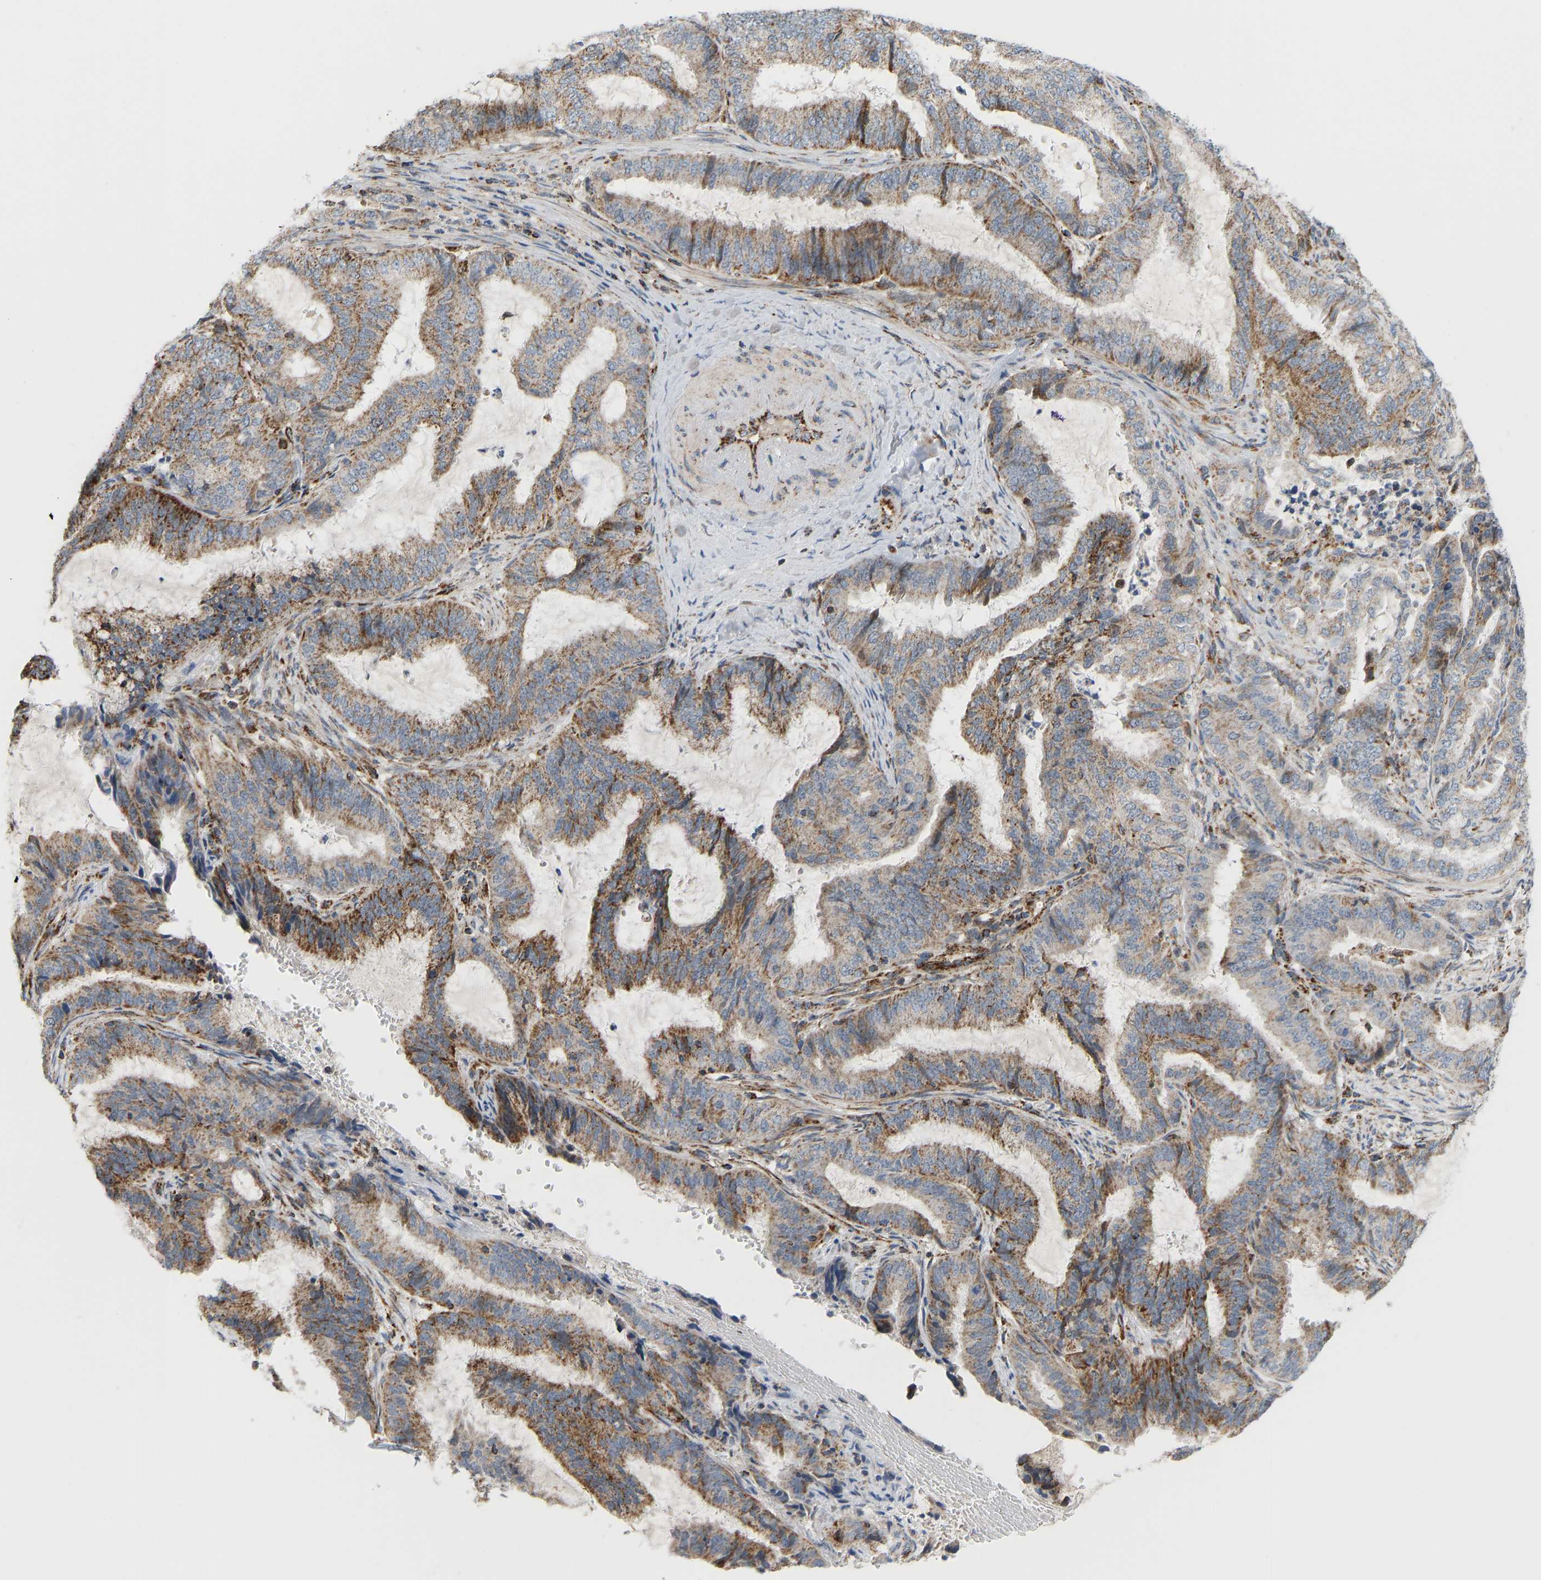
{"staining": {"intensity": "moderate", "quantity": ">75%", "location": "cytoplasmic/membranous"}, "tissue": "endometrial cancer", "cell_type": "Tumor cells", "image_type": "cancer", "snomed": [{"axis": "morphology", "description": "Adenocarcinoma, NOS"}, {"axis": "topography", "description": "Endometrium"}], "caption": "Endometrial cancer (adenocarcinoma) was stained to show a protein in brown. There is medium levels of moderate cytoplasmic/membranous expression in approximately >75% of tumor cells.", "gene": "GPSM2", "patient": {"sex": "female", "age": 51}}